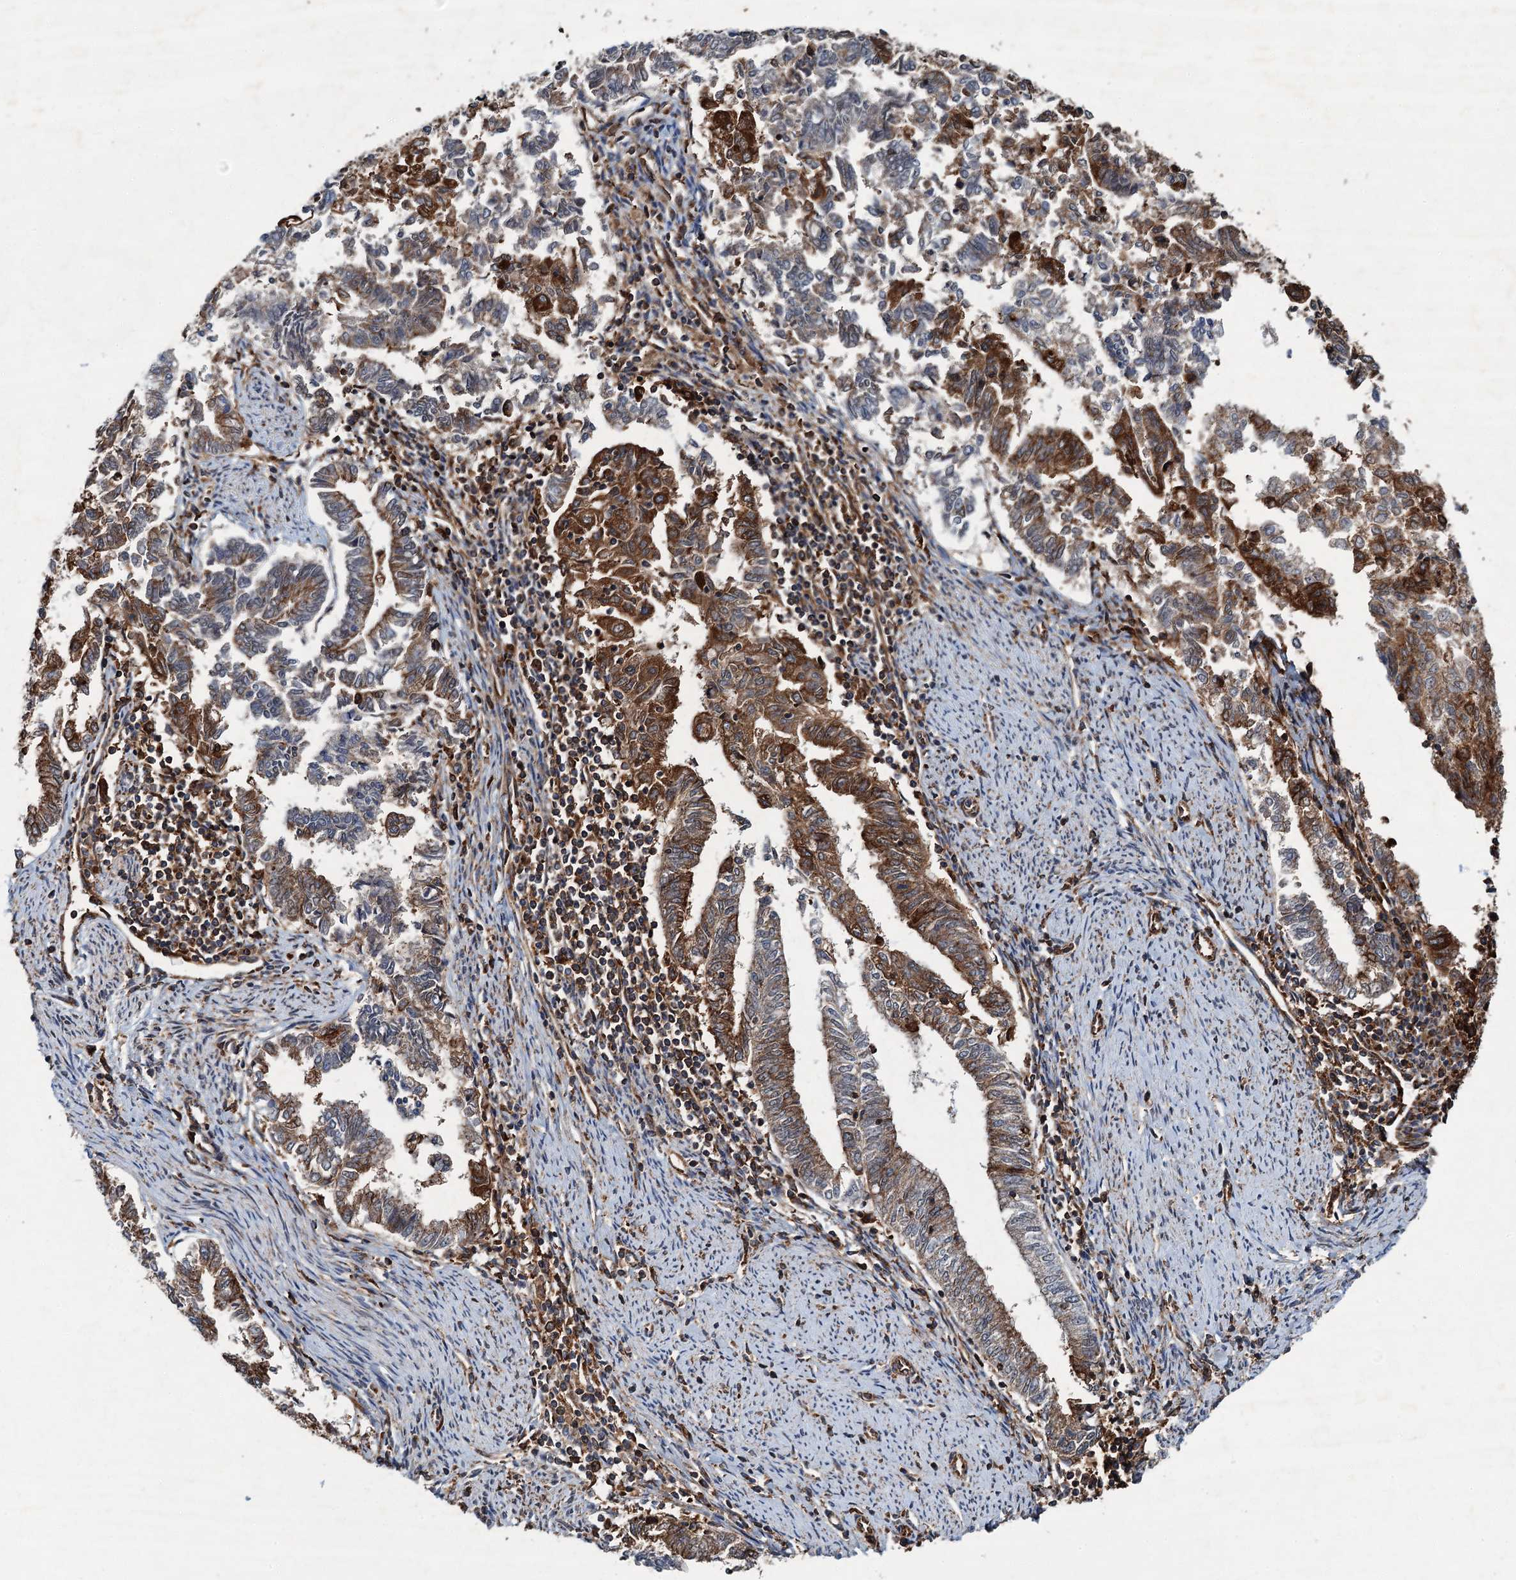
{"staining": {"intensity": "moderate", "quantity": "25%-75%", "location": "cytoplasmic/membranous"}, "tissue": "endometrial cancer", "cell_type": "Tumor cells", "image_type": "cancer", "snomed": [{"axis": "morphology", "description": "Adenocarcinoma, NOS"}, {"axis": "topography", "description": "Endometrium"}], "caption": "Endometrial cancer (adenocarcinoma) stained with immunohistochemistry exhibits moderate cytoplasmic/membranous expression in approximately 25%-75% of tumor cells.", "gene": "WHAMM", "patient": {"sex": "female", "age": 79}}